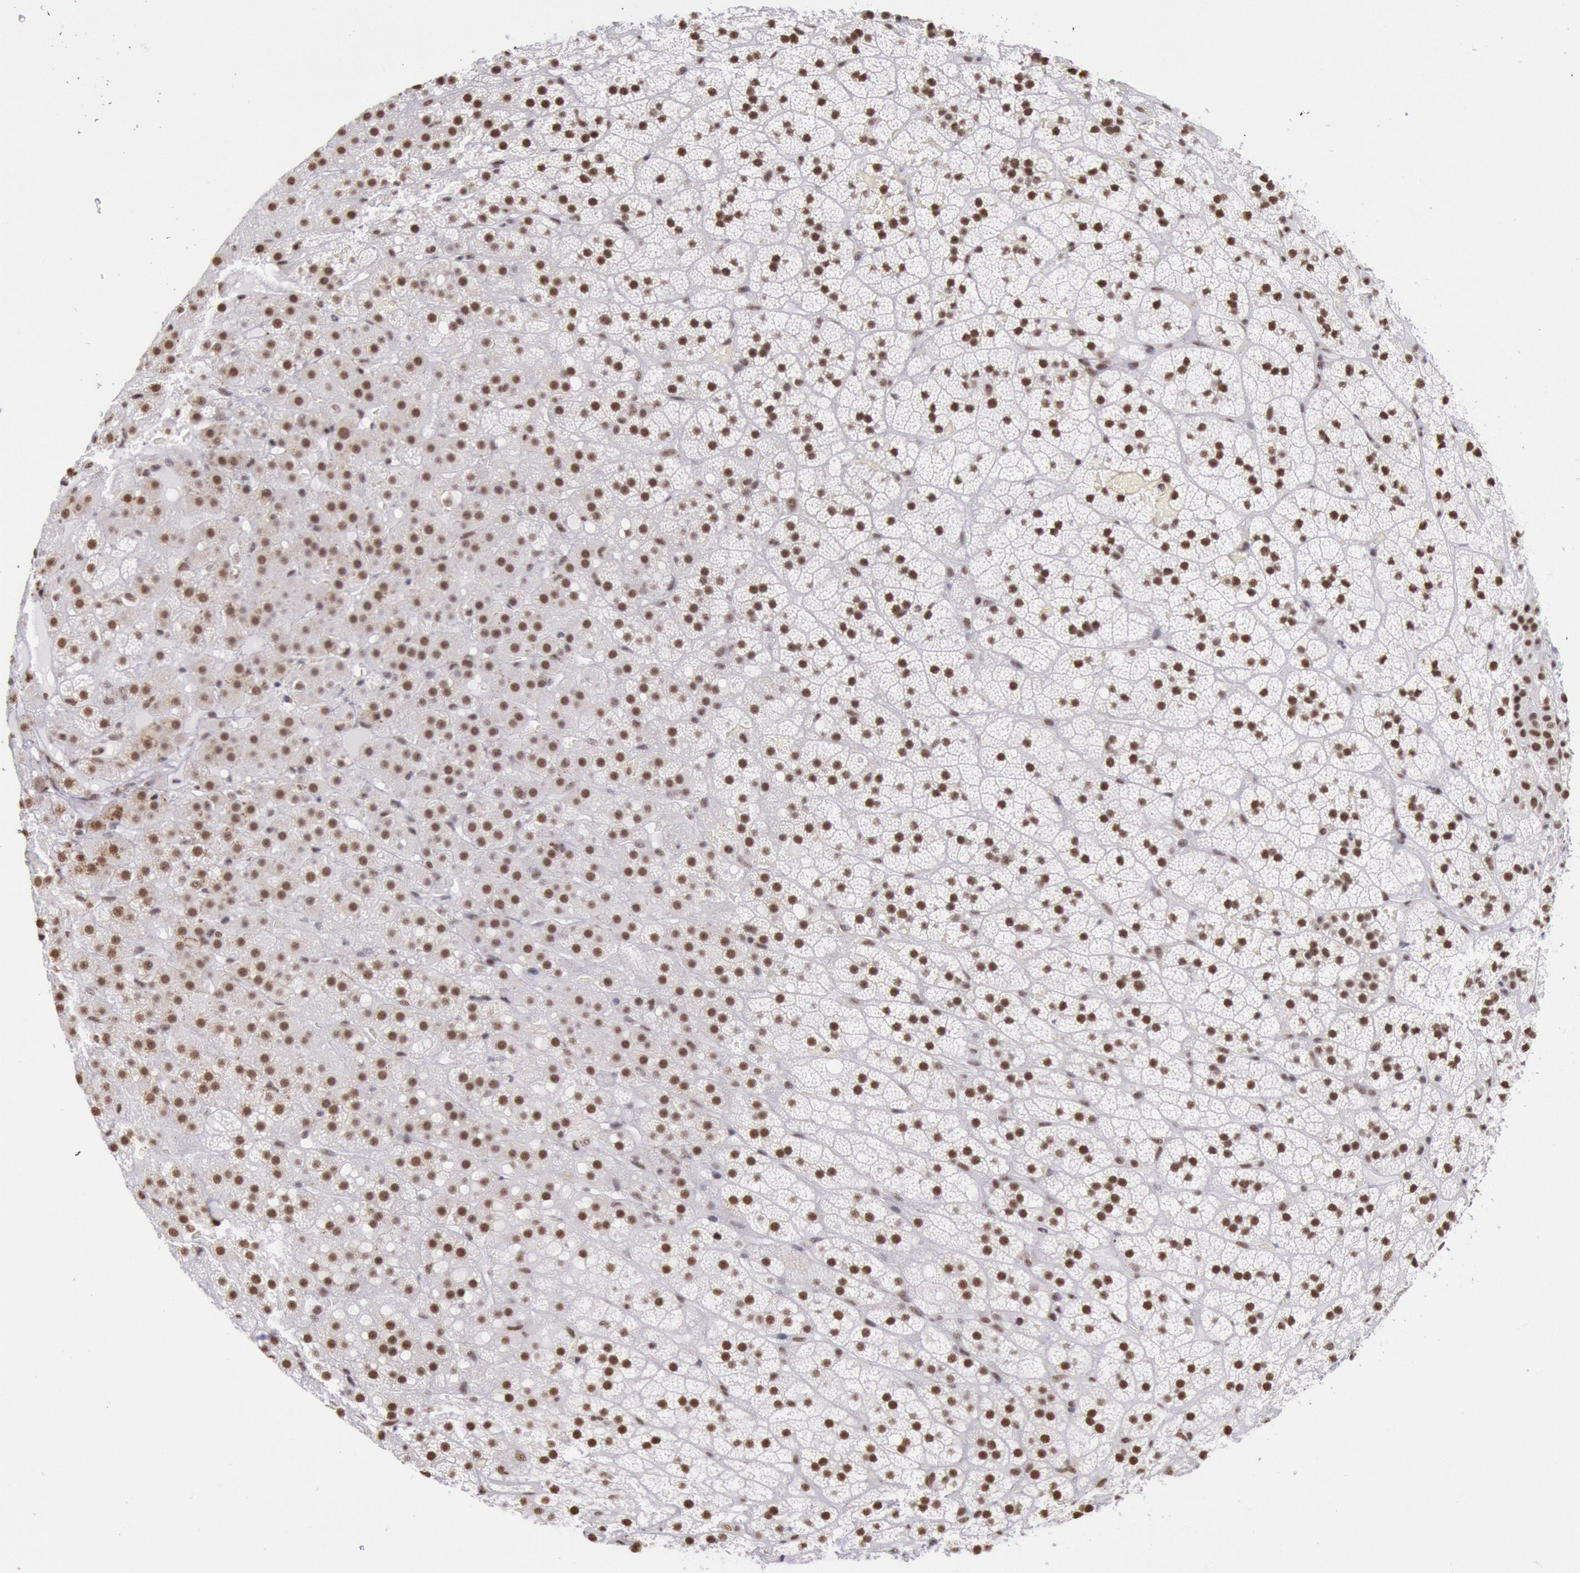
{"staining": {"intensity": "moderate", "quantity": ">75%", "location": "nuclear"}, "tissue": "adrenal gland", "cell_type": "Glandular cells", "image_type": "normal", "snomed": [{"axis": "morphology", "description": "Normal tissue, NOS"}, {"axis": "topography", "description": "Adrenal gland"}], "caption": "Protein staining by IHC reveals moderate nuclear staining in approximately >75% of glandular cells in unremarkable adrenal gland.", "gene": "SNRPD3", "patient": {"sex": "male", "age": 35}}